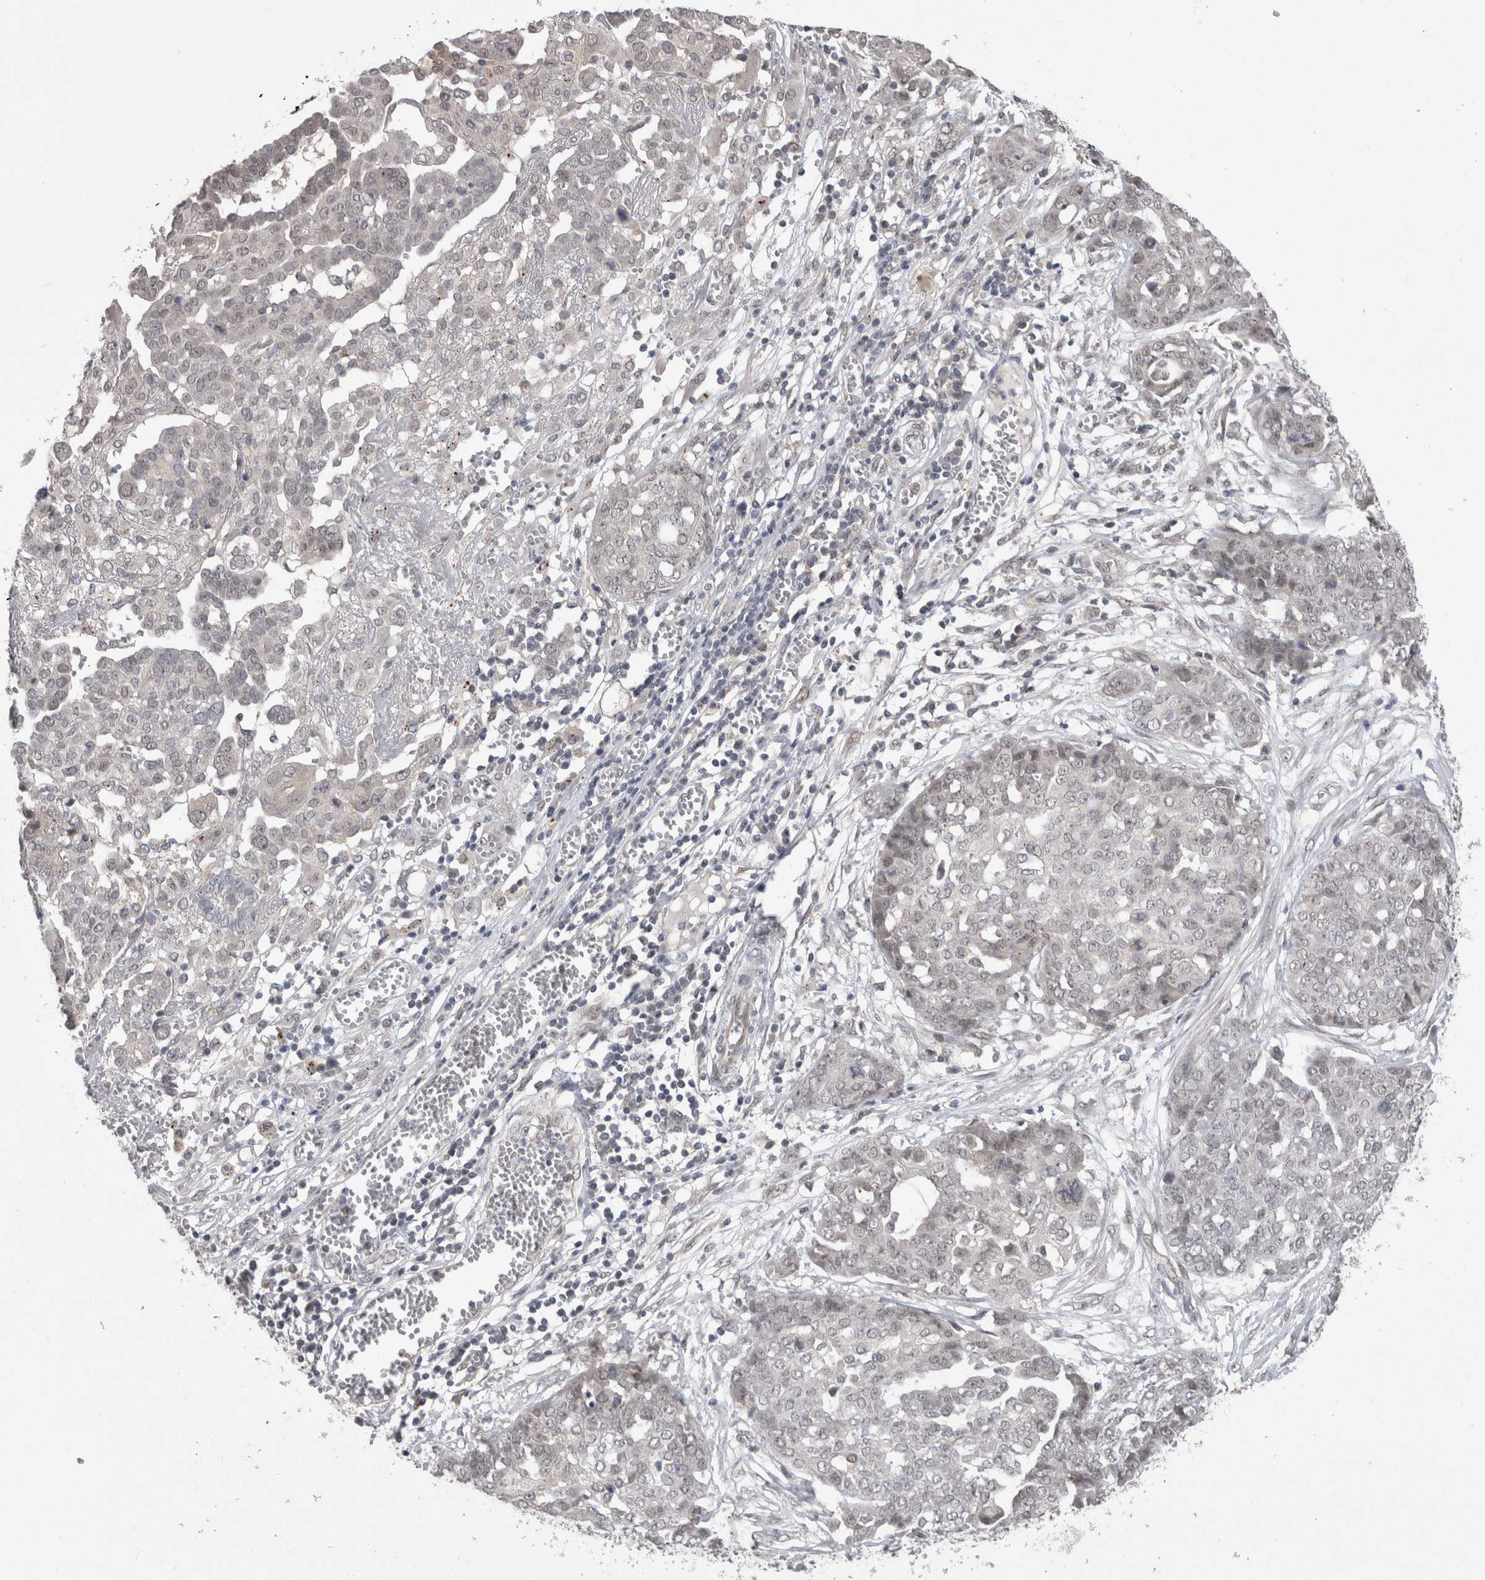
{"staining": {"intensity": "weak", "quantity": "<25%", "location": "nuclear"}, "tissue": "ovarian cancer", "cell_type": "Tumor cells", "image_type": "cancer", "snomed": [{"axis": "morphology", "description": "Cystadenocarcinoma, serous, NOS"}, {"axis": "topography", "description": "Soft tissue"}, {"axis": "topography", "description": "Ovary"}], "caption": "Photomicrograph shows no protein positivity in tumor cells of ovarian cancer (serous cystadenocarcinoma) tissue. (DAB (3,3'-diaminobenzidine) immunohistochemistry (IHC) visualized using brightfield microscopy, high magnification).", "gene": "MTBP", "patient": {"sex": "female", "age": 57}}